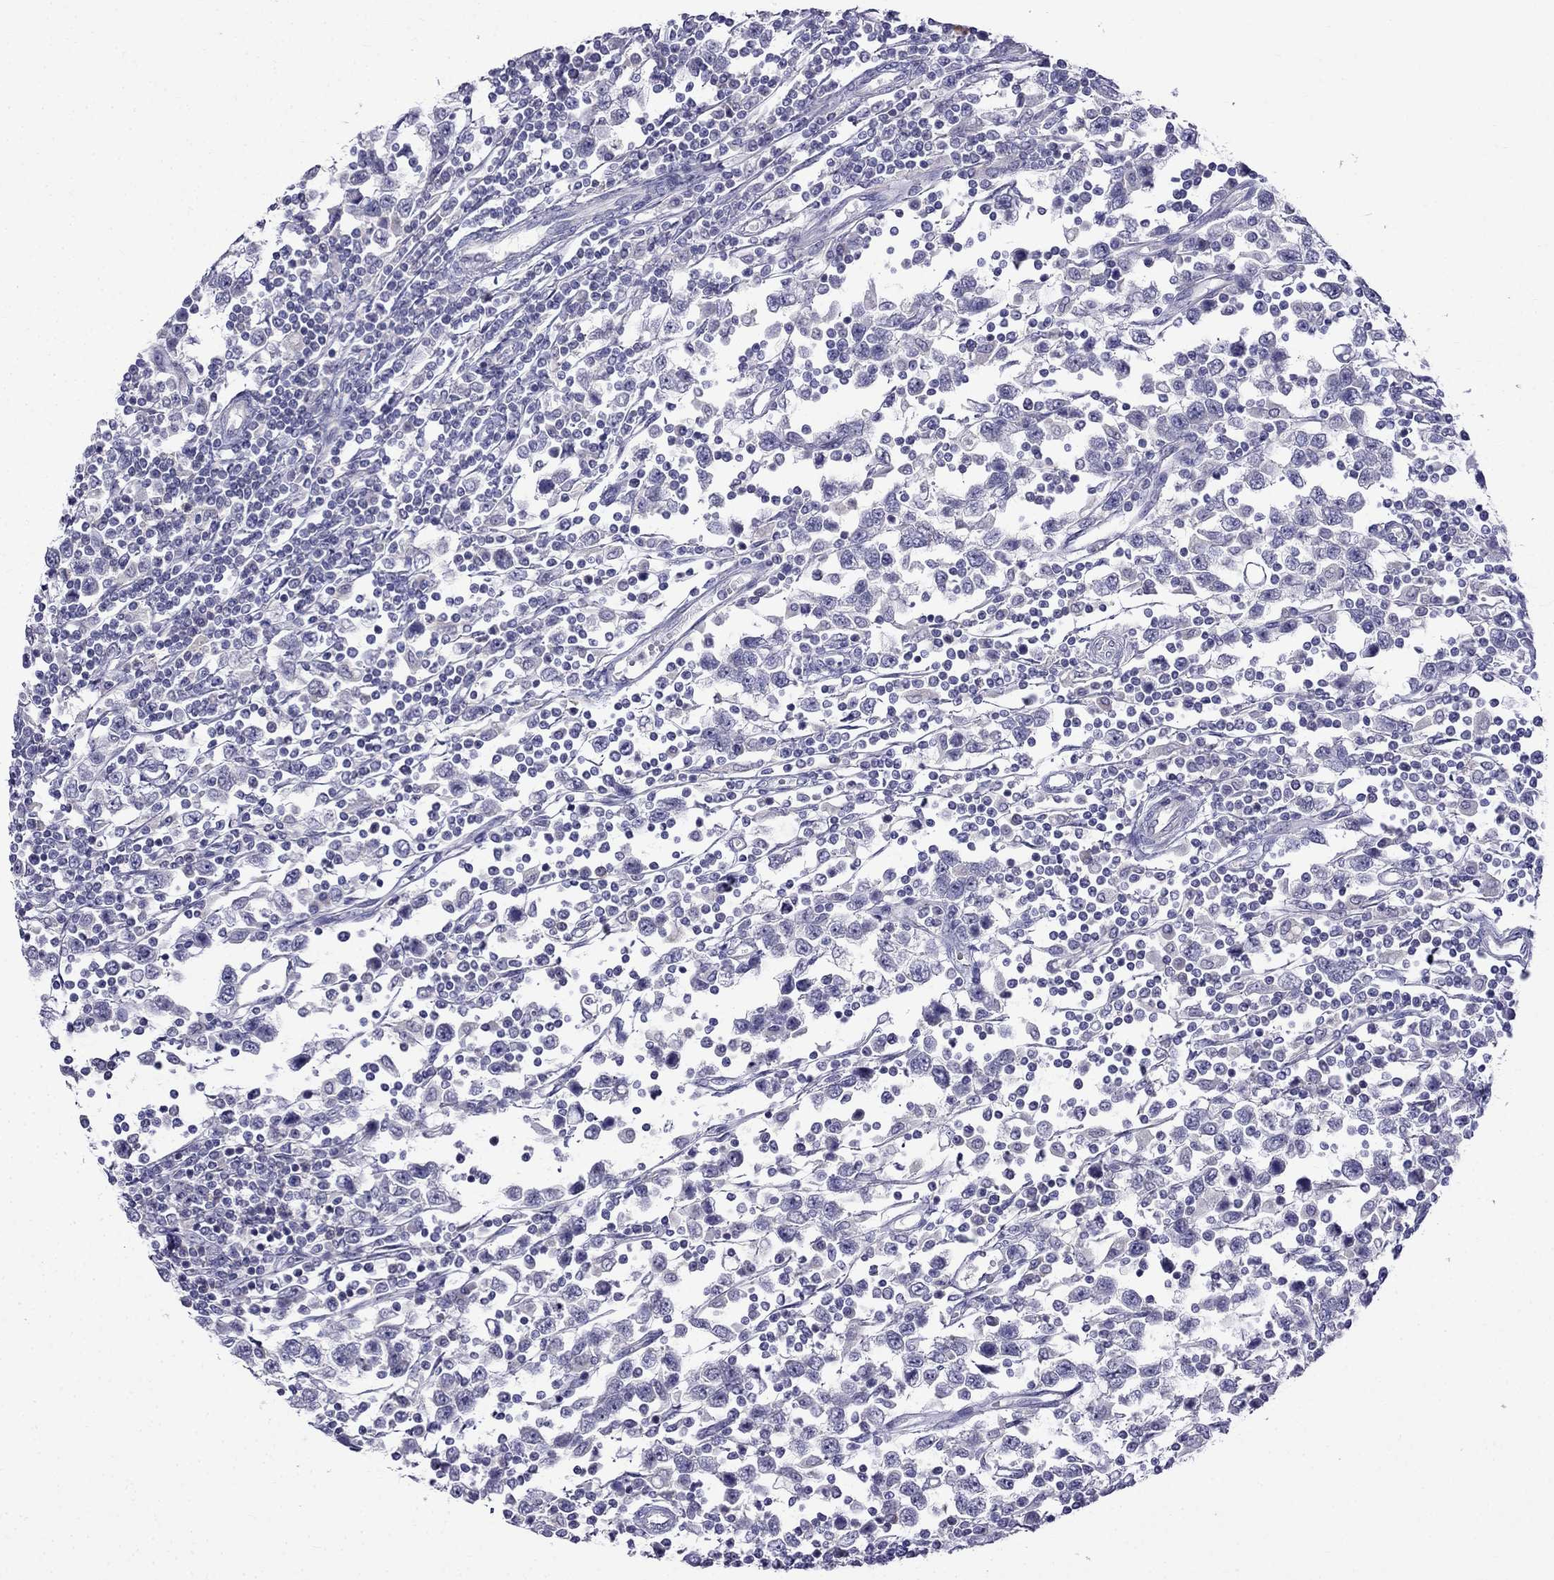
{"staining": {"intensity": "negative", "quantity": "none", "location": "none"}, "tissue": "testis cancer", "cell_type": "Tumor cells", "image_type": "cancer", "snomed": [{"axis": "morphology", "description": "Seminoma, NOS"}, {"axis": "topography", "description": "Testis"}], "caption": "A photomicrograph of human testis cancer (seminoma) is negative for staining in tumor cells.", "gene": "PATE1", "patient": {"sex": "male", "age": 34}}